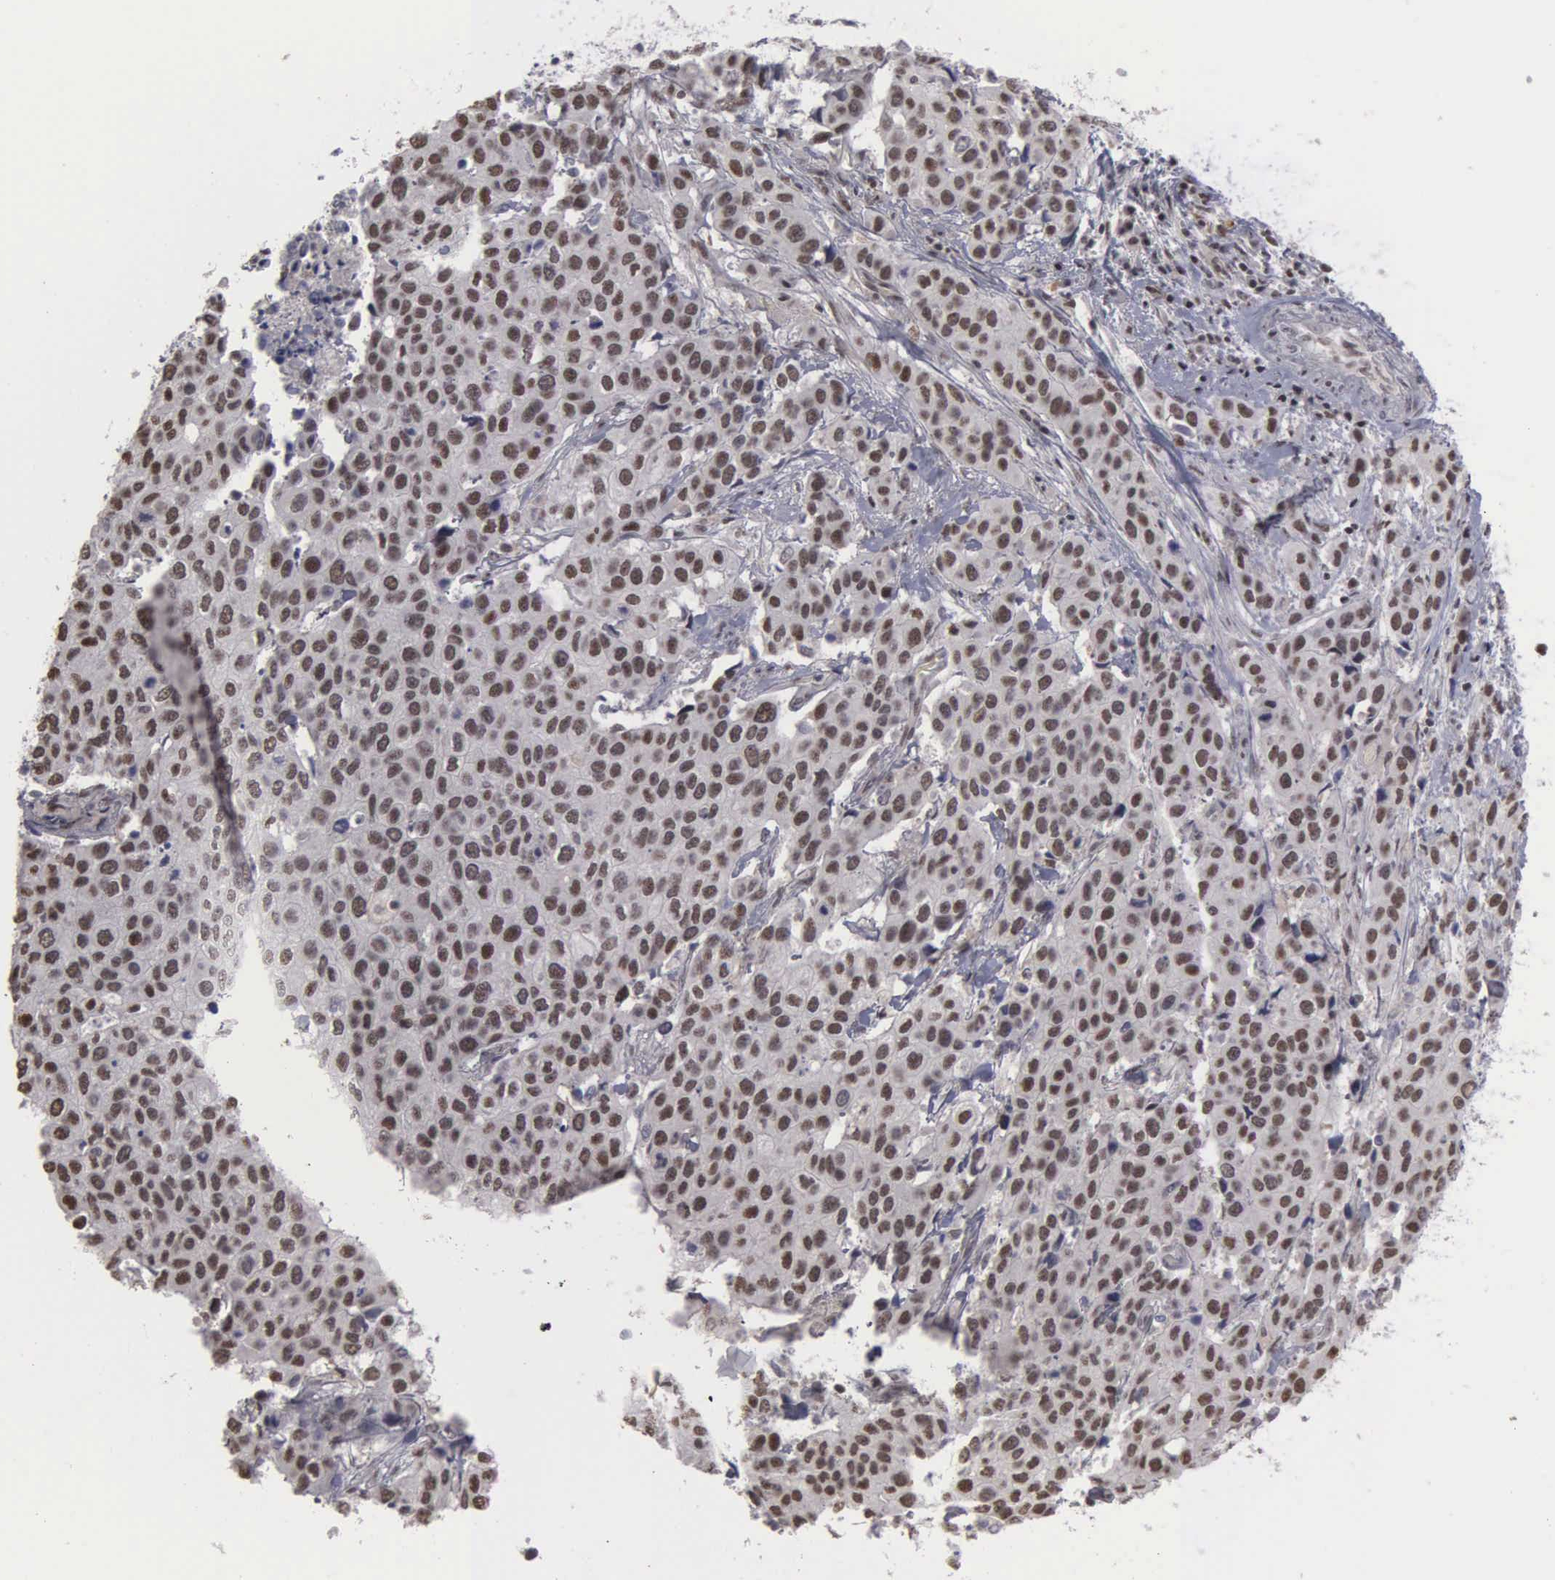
{"staining": {"intensity": "strong", "quantity": ">75%", "location": "nuclear"}, "tissue": "cervical cancer", "cell_type": "Tumor cells", "image_type": "cancer", "snomed": [{"axis": "morphology", "description": "Squamous cell carcinoma, NOS"}, {"axis": "topography", "description": "Cervix"}], "caption": "Protein staining exhibits strong nuclear expression in about >75% of tumor cells in cervical cancer.", "gene": "KIAA0586", "patient": {"sex": "female", "age": 54}}